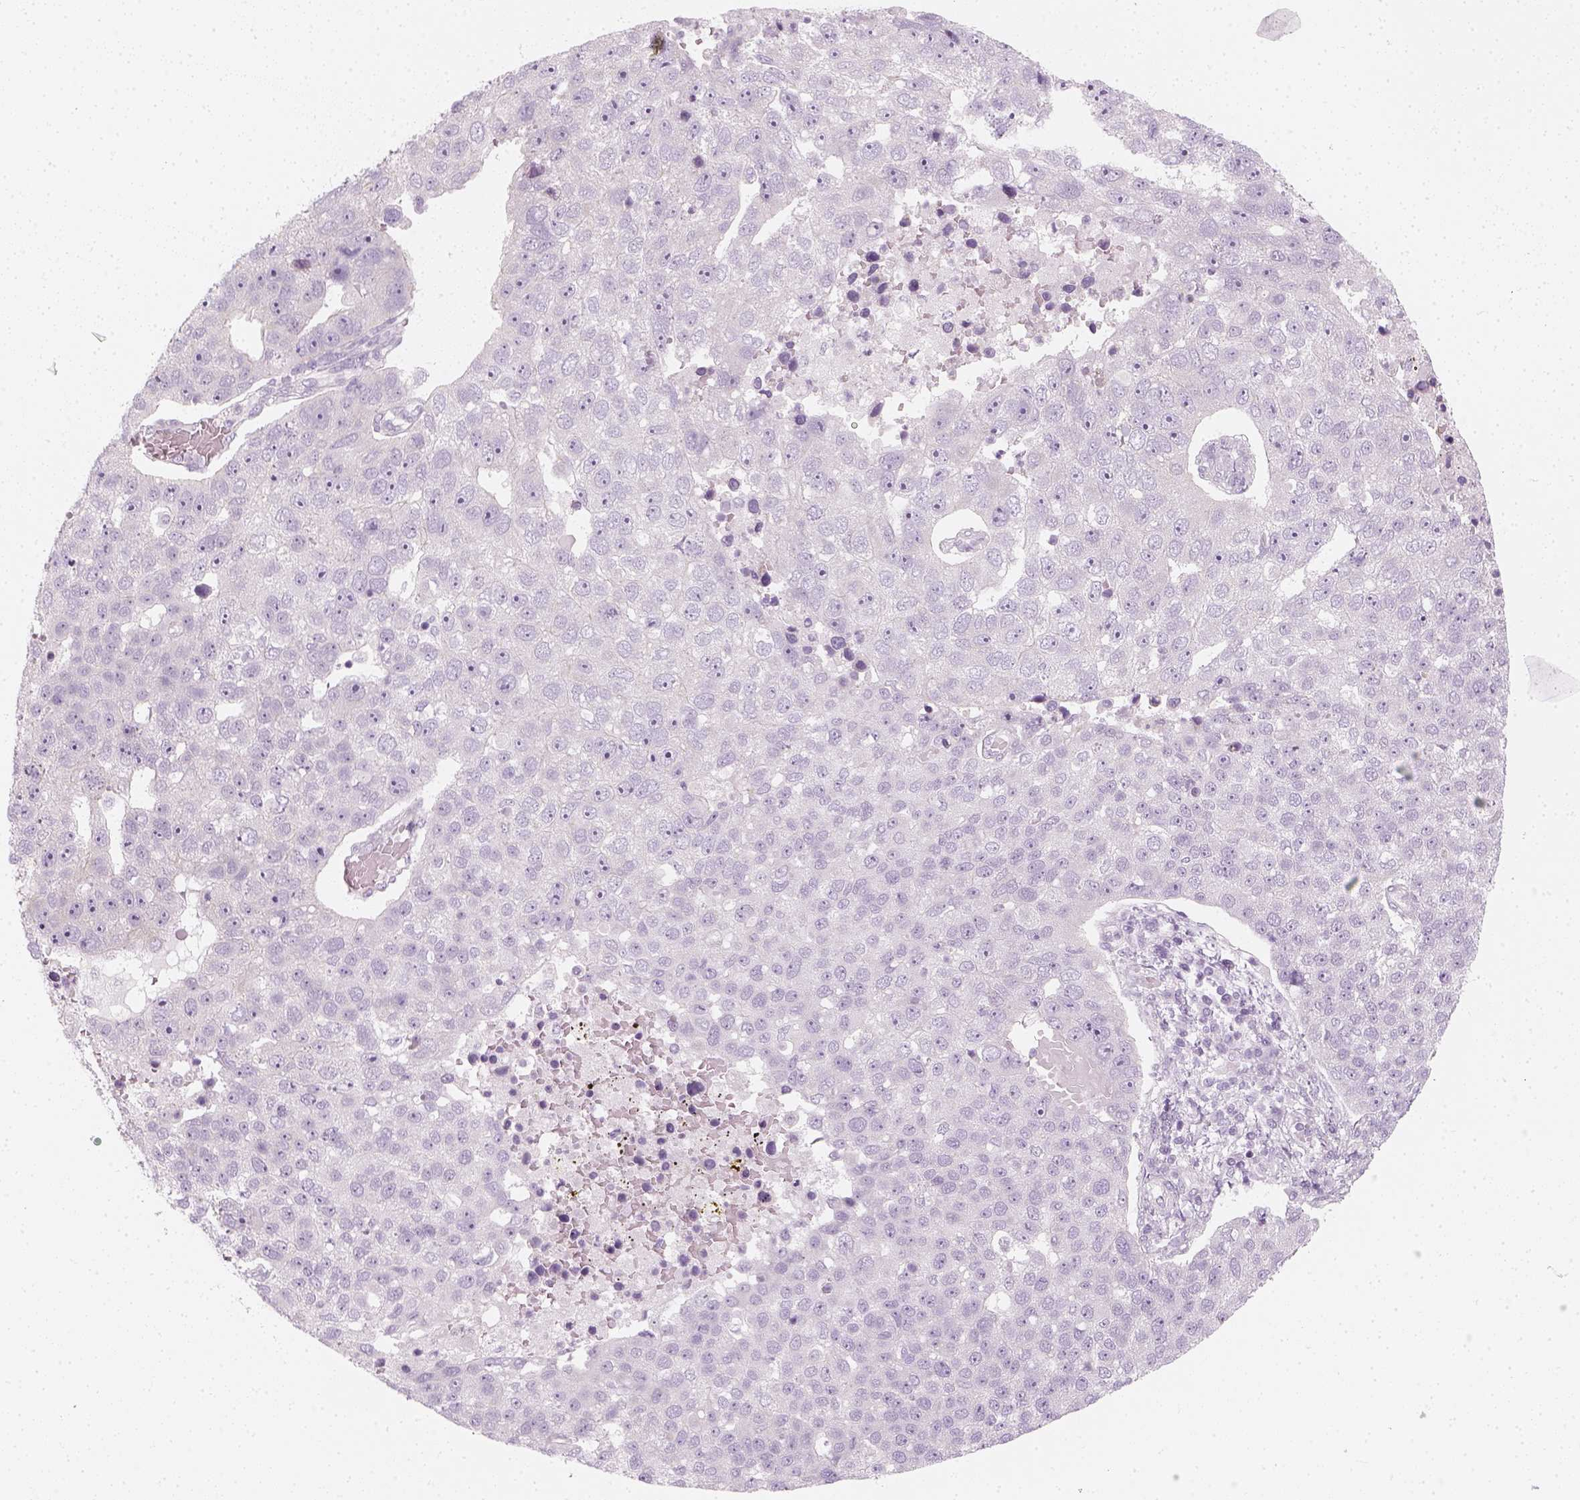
{"staining": {"intensity": "negative", "quantity": "none", "location": "none"}, "tissue": "pancreatic cancer", "cell_type": "Tumor cells", "image_type": "cancer", "snomed": [{"axis": "morphology", "description": "Adenocarcinoma, NOS"}, {"axis": "topography", "description": "Pancreas"}], "caption": "There is no significant positivity in tumor cells of adenocarcinoma (pancreatic). The staining is performed using DAB brown chromogen with nuclei counter-stained in using hematoxylin.", "gene": "PRAME", "patient": {"sex": "female", "age": 61}}